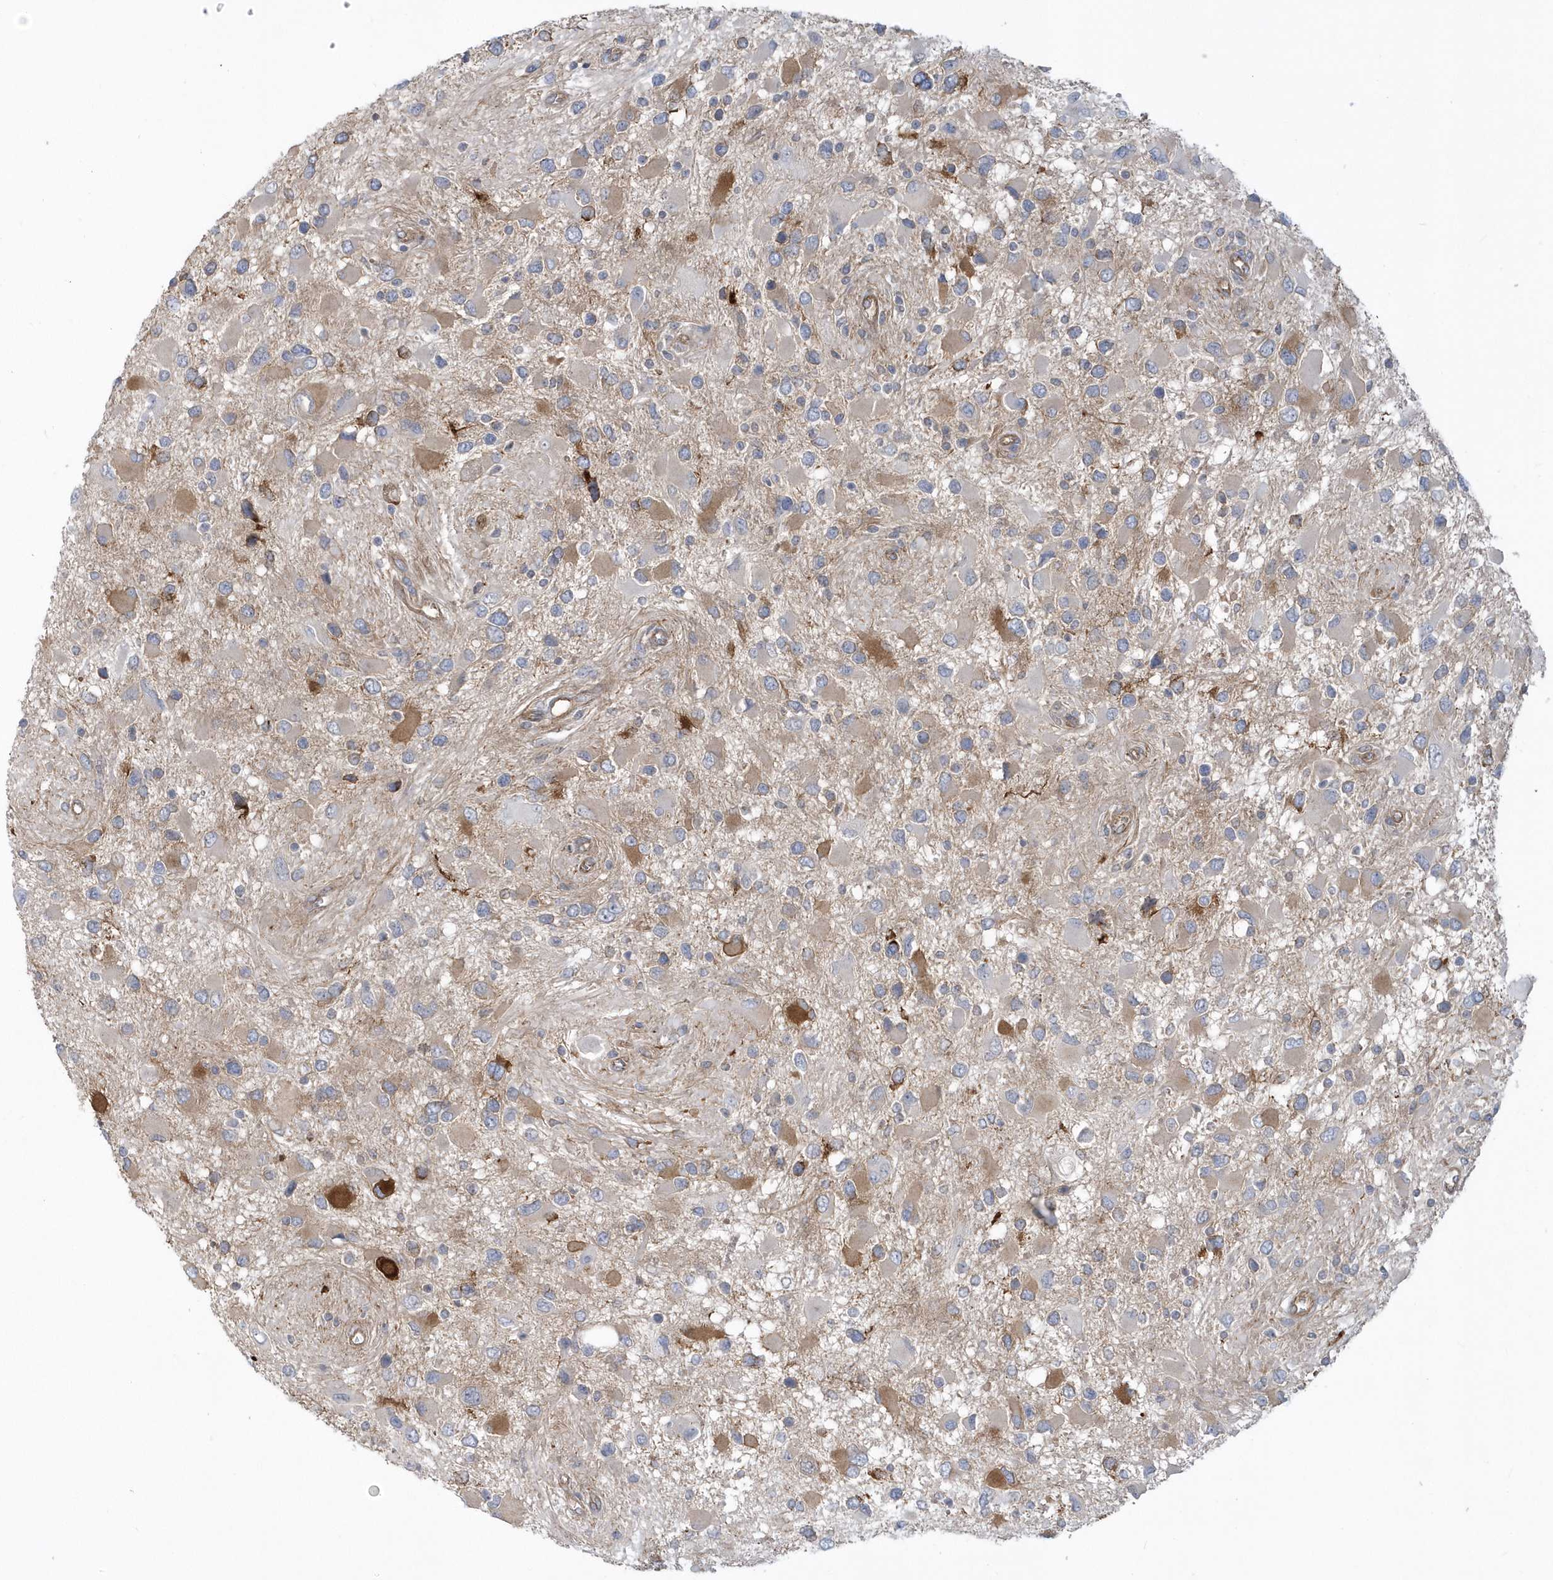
{"staining": {"intensity": "moderate", "quantity": "<25%", "location": "cytoplasmic/membranous"}, "tissue": "glioma", "cell_type": "Tumor cells", "image_type": "cancer", "snomed": [{"axis": "morphology", "description": "Glioma, malignant, High grade"}, {"axis": "topography", "description": "Brain"}], "caption": "Immunohistochemistry (IHC) micrograph of human glioma stained for a protein (brown), which demonstrates low levels of moderate cytoplasmic/membranous expression in approximately <25% of tumor cells.", "gene": "RAI14", "patient": {"sex": "male", "age": 53}}